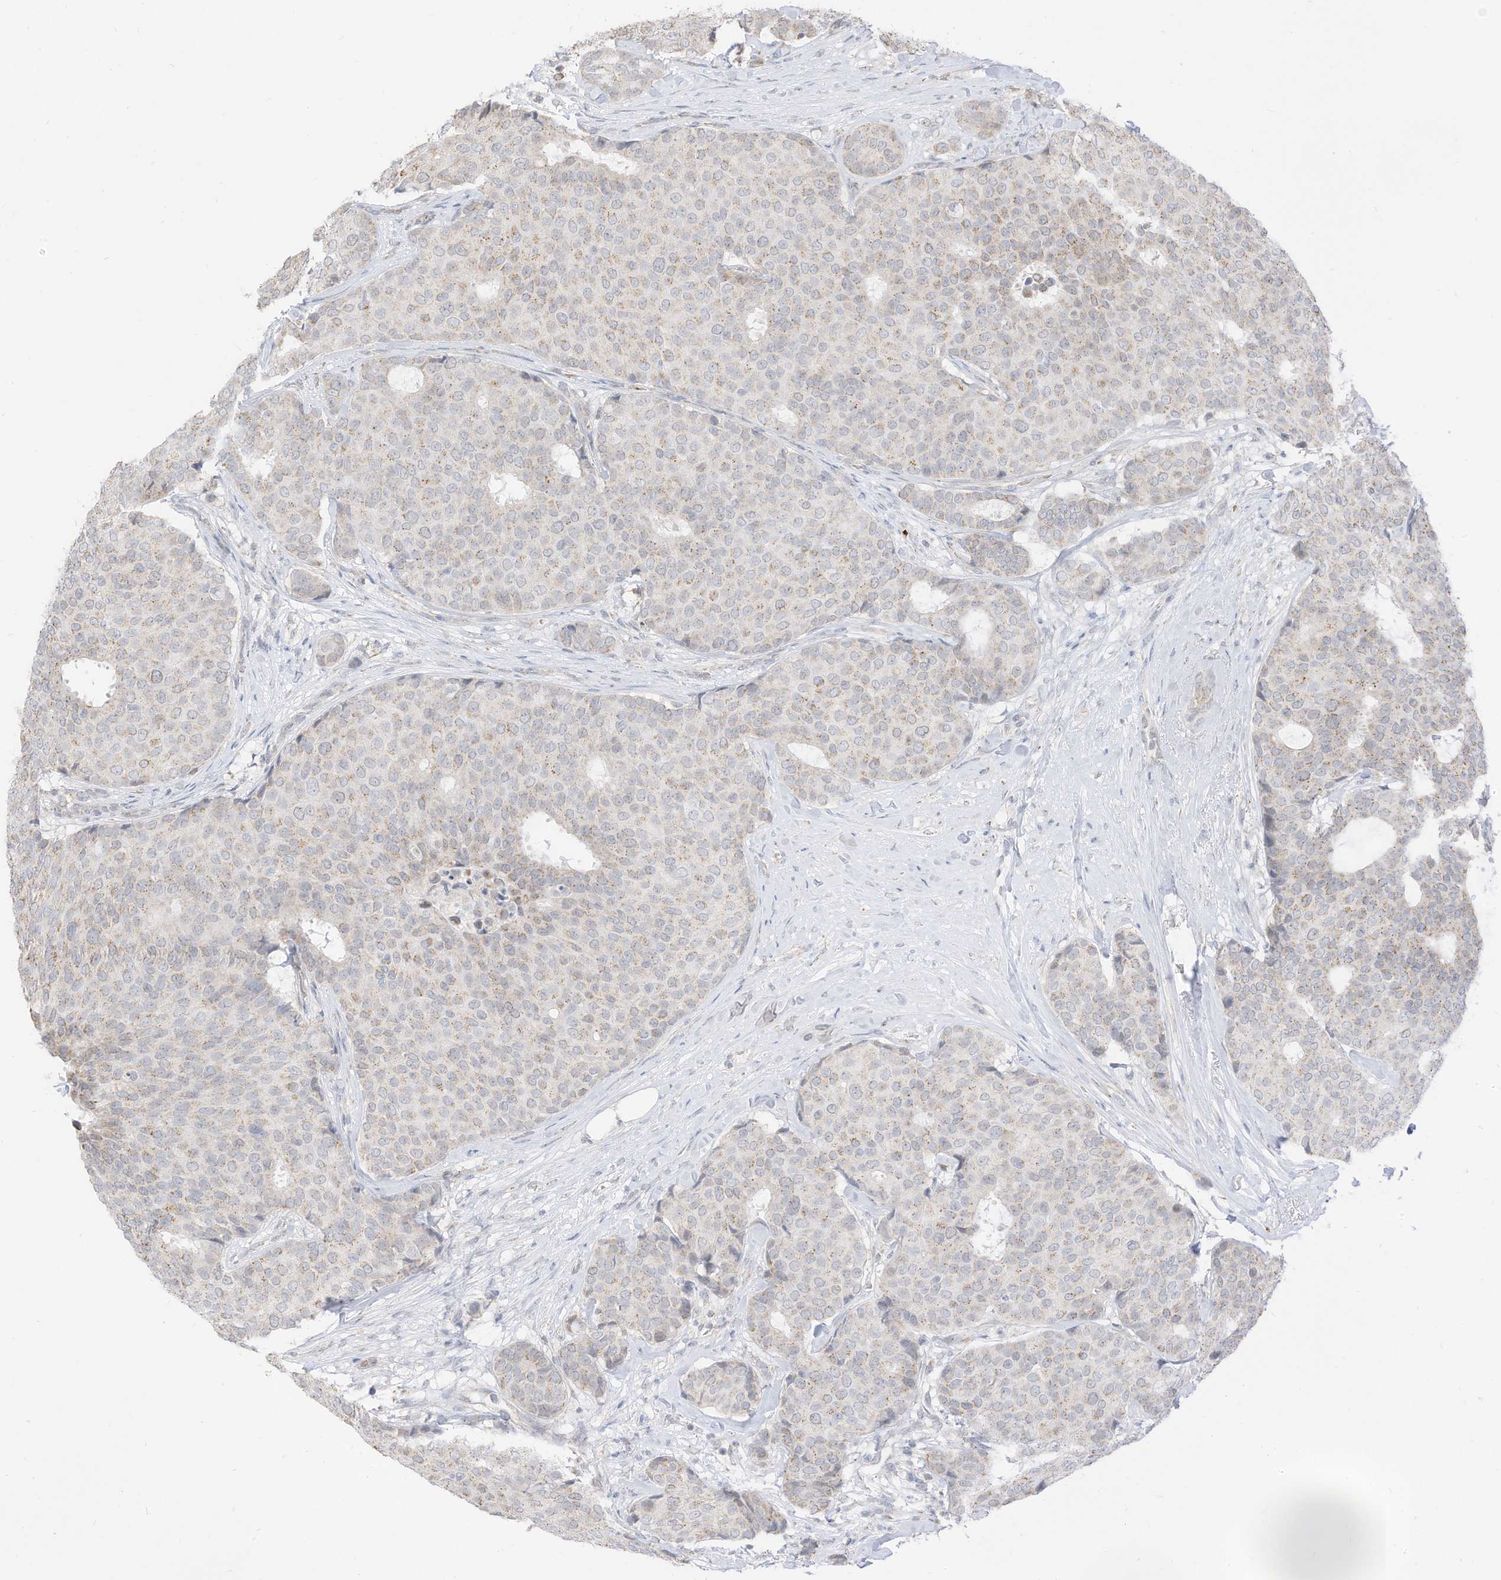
{"staining": {"intensity": "weak", "quantity": "25%-75%", "location": "cytoplasmic/membranous"}, "tissue": "breast cancer", "cell_type": "Tumor cells", "image_type": "cancer", "snomed": [{"axis": "morphology", "description": "Duct carcinoma"}, {"axis": "topography", "description": "Breast"}], "caption": "Immunohistochemistry (IHC) histopathology image of breast cancer stained for a protein (brown), which shows low levels of weak cytoplasmic/membranous expression in about 25%-75% of tumor cells.", "gene": "MTUS2", "patient": {"sex": "female", "age": 75}}